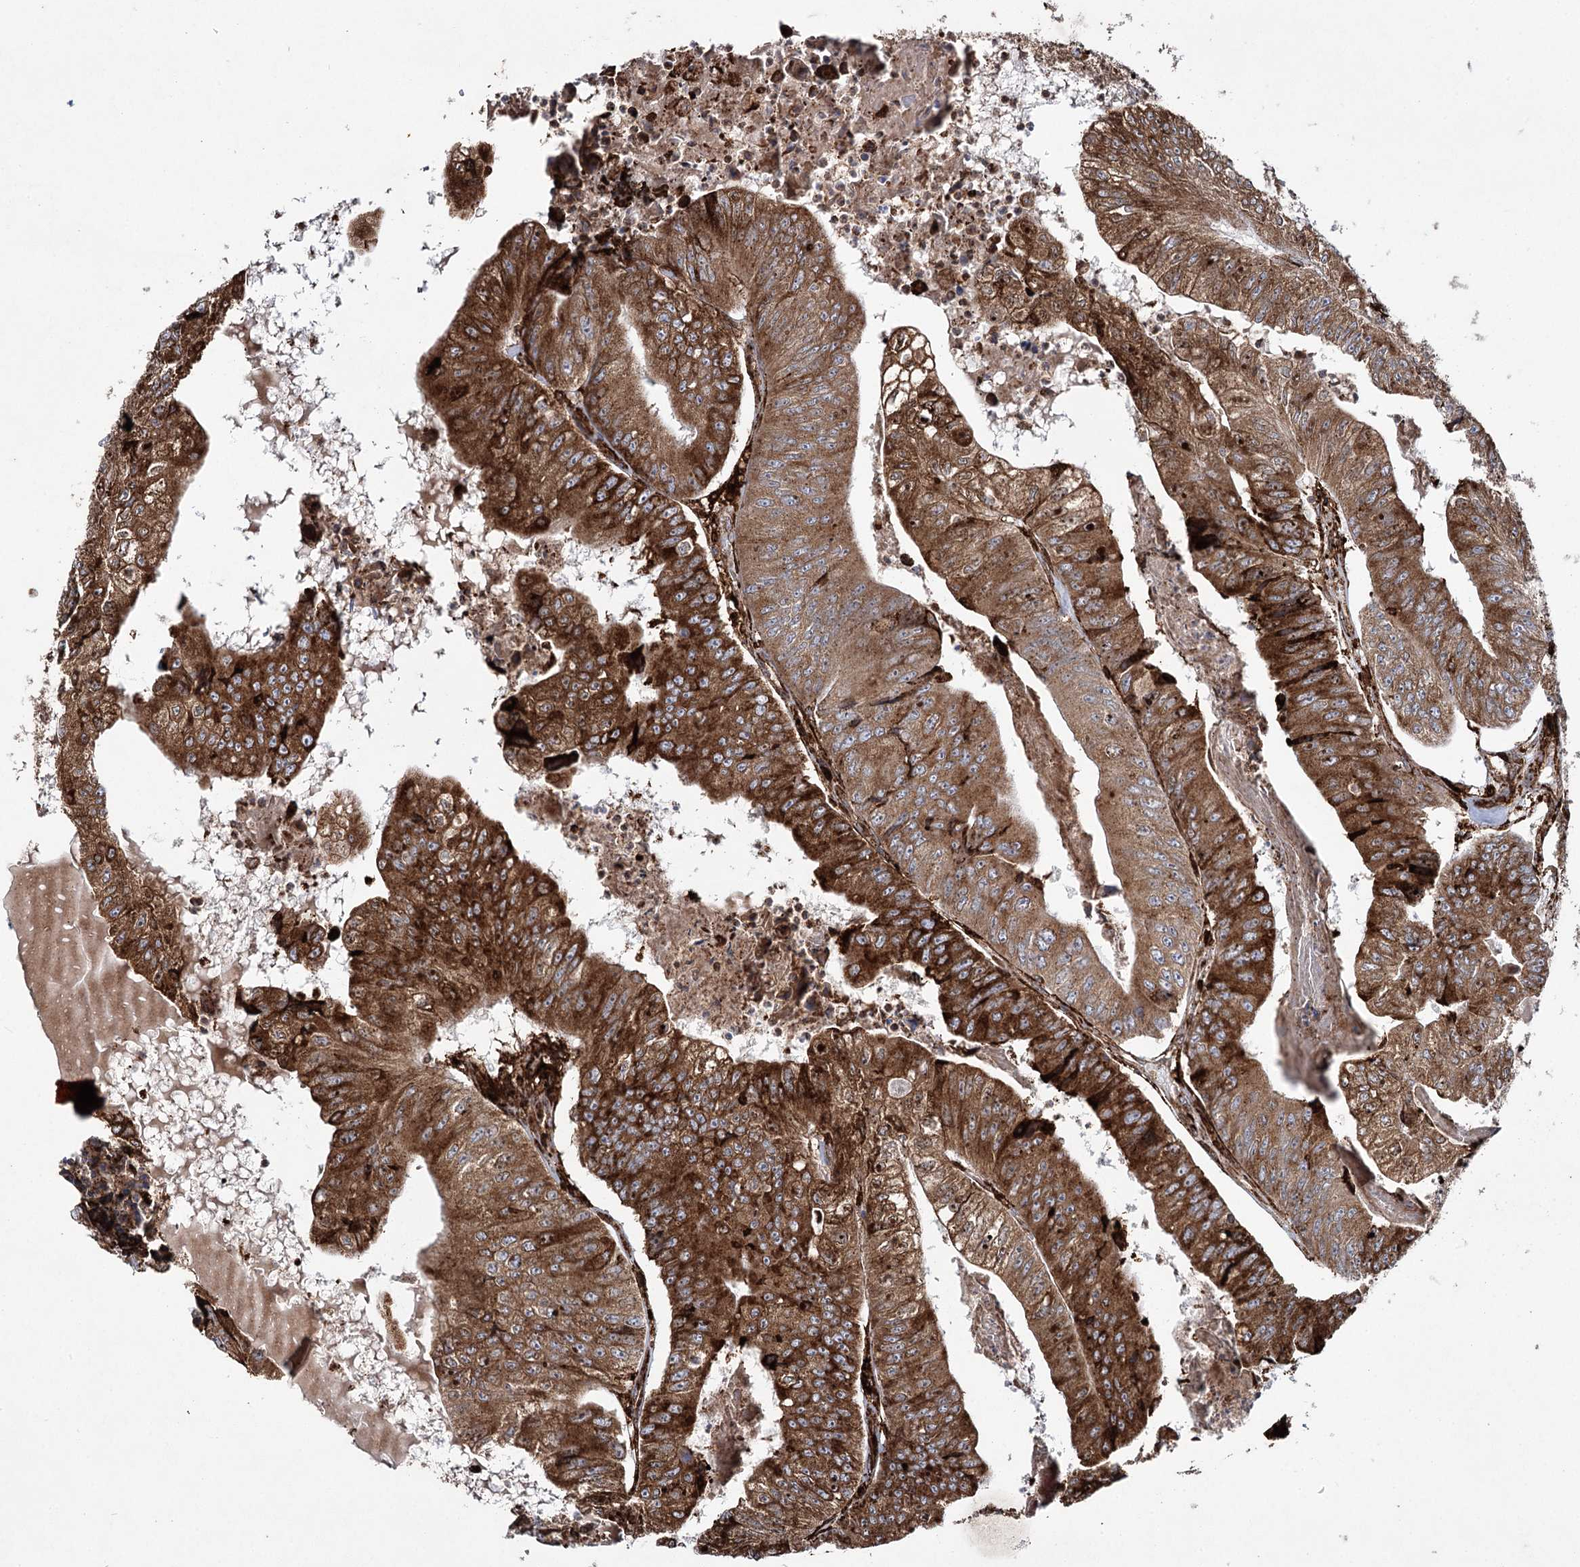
{"staining": {"intensity": "strong", "quantity": ">75%", "location": "cytoplasmic/membranous"}, "tissue": "colorectal cancer", "cell_type": "Tumor cells", "image_type": "cancer", "snomed": [{"axis": "morphology", "description": "Adenocarcinoma, NOS"}, {"axis": "topography", "description": "Colon"}], "caption": "High-magnification brightfield microscopy of colorectal cancer (adenocarcinoma) stained with DAB (brown) and counterstained with hematoxylin (blue). tumor cells exhibit strong cytoplasmic/membranous staining is seen in approximately>75% of cells.", "gene": "DCUN1D4", "patient": {"sex": "female", "age": 67}}